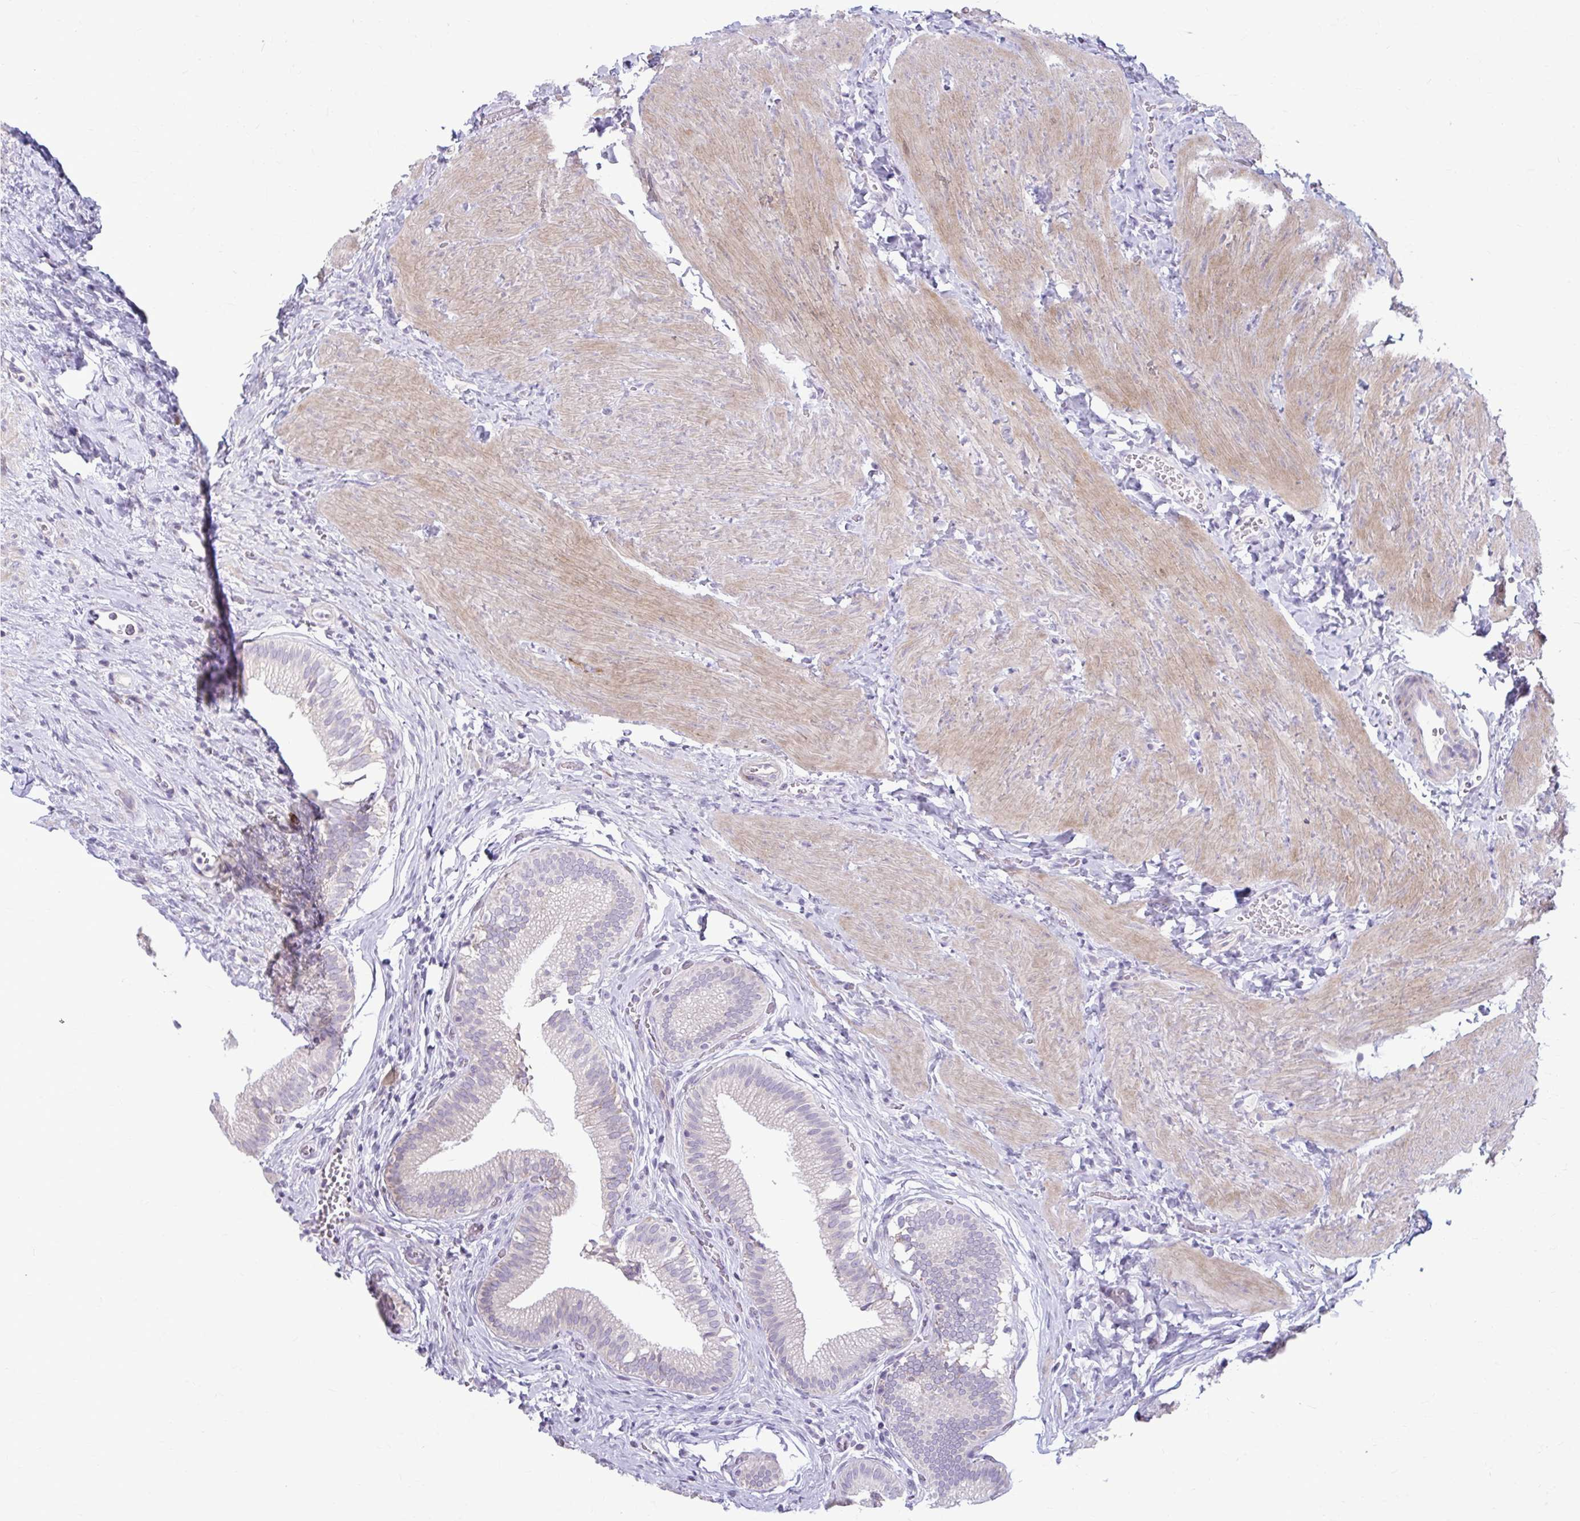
{"staining": {"intensity": "negative", "quantity": "none", "location": "none"}, "tissue": "gallbladder", "cell_type": "Glandular cells", "image_type": "normal", "snomed": [{"axis": "morphology", "description": "Normal tissue, NOS"}, {"axis": "topography", "description": "Gallbladder"}, {"axis": "topography", "description": "Peripheral nerve tissue"}], "caption": "This is an immunohistochemistry (IHC) histopathology image of normal gallbladder. There is no expression in glandular cells.", "gene": "MSMO1", "patient": {"sex": "male", "age": 17}}